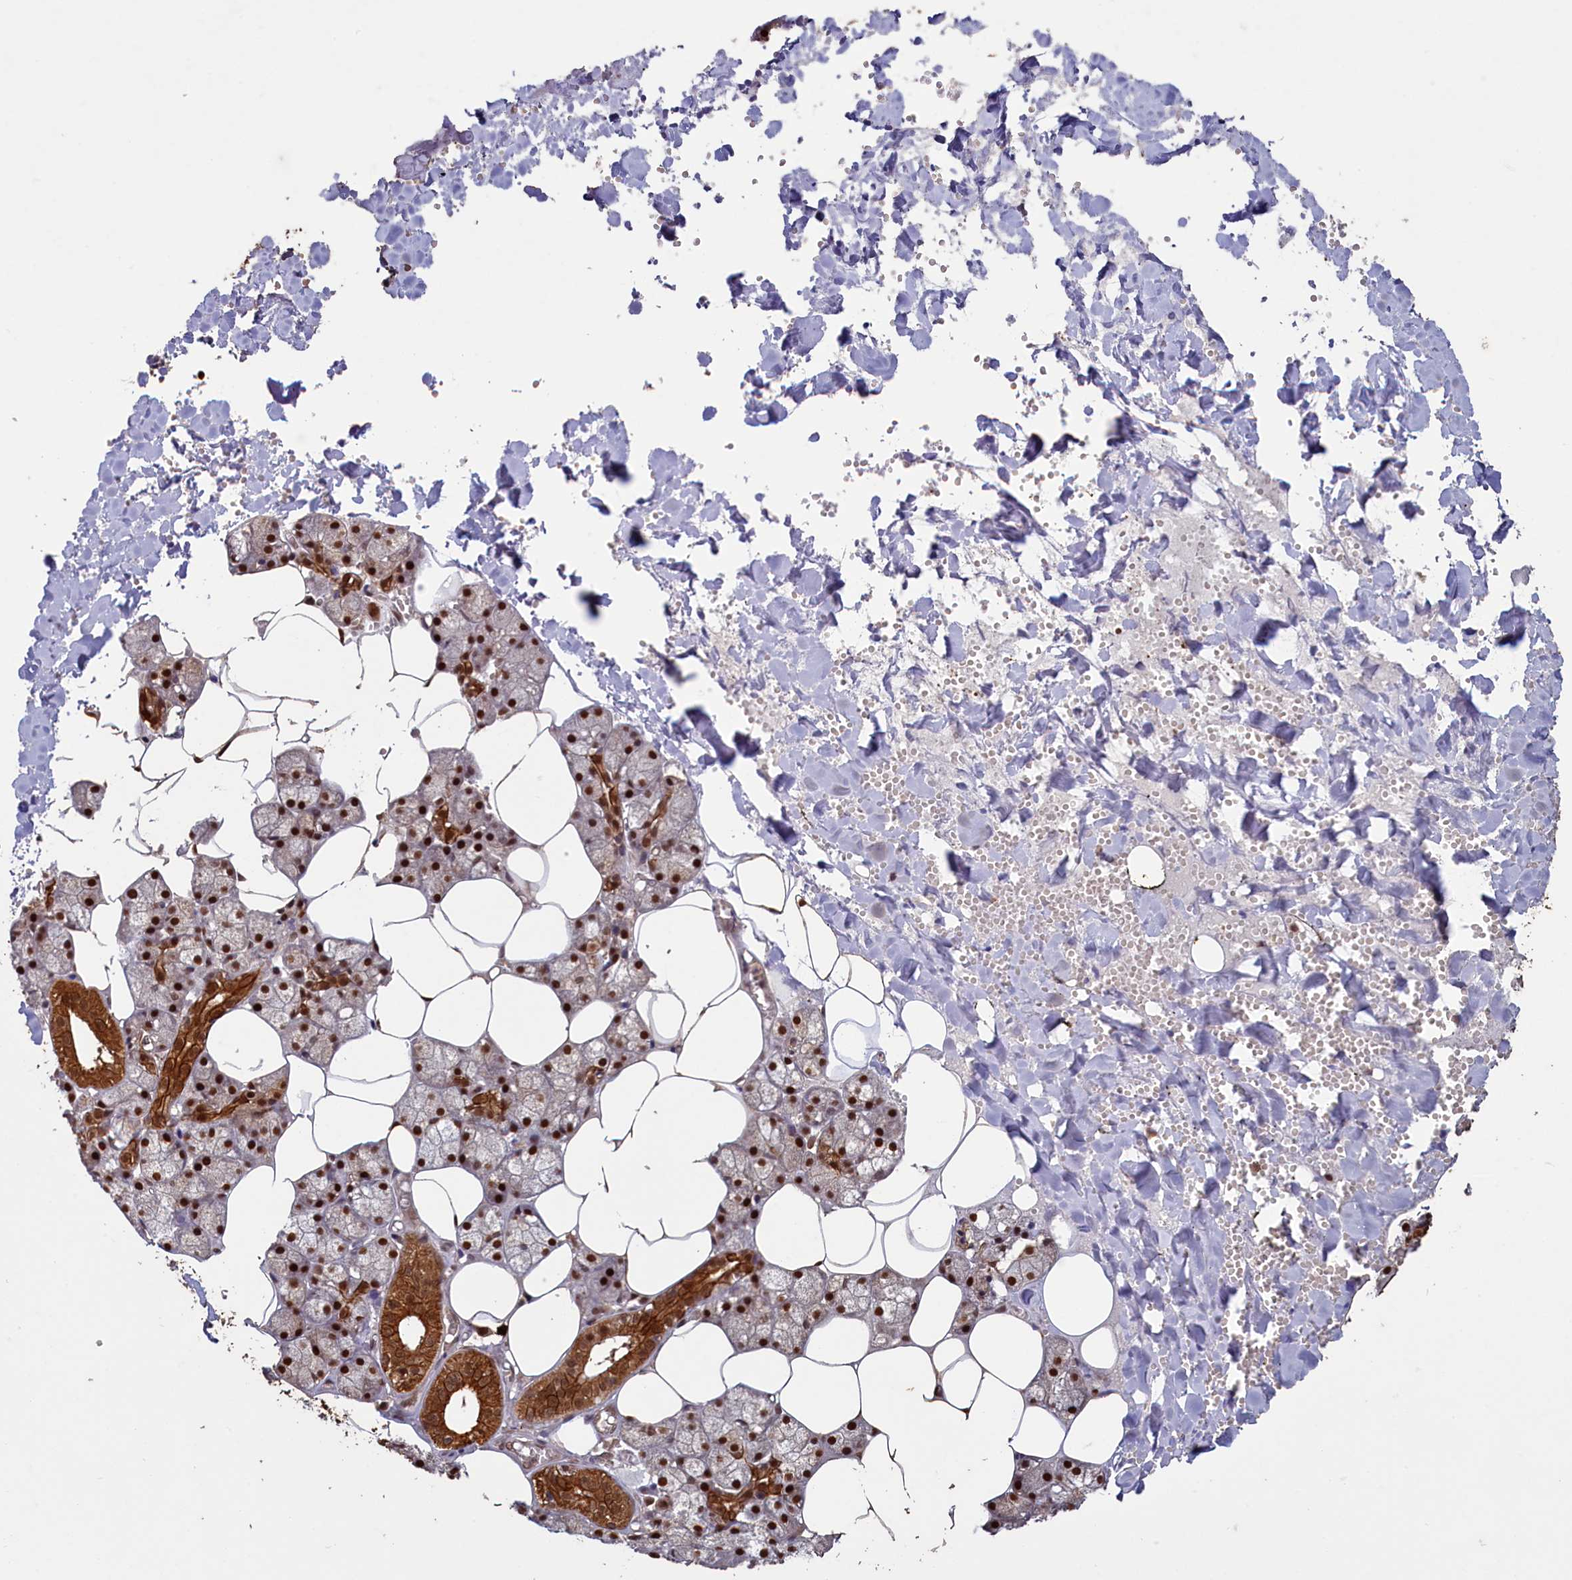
{"staining": {"intensity": "strong", "quantity": ">75%", "location": "cytoplasmic/membranous,nuclear"}, "tissue": "salivary gland", "cell_type": "Glandular cells", "image_type": "normal", "snomed": [{"axis": "morphology", "description": "Normal tissue, NOS"}, {"axis": "topography", "description": "Salivary gland"}], "caption": "This image displays unremarkable salivary gland stained with IHC to label a protein in brown. The cytoplasmic/membranous,nuclear of glandular cells show strong positivity for the protein. Nuclei are counter-stained blue.", "gene": "NAE1", "patient": {"sex": "male", "age": 62}}